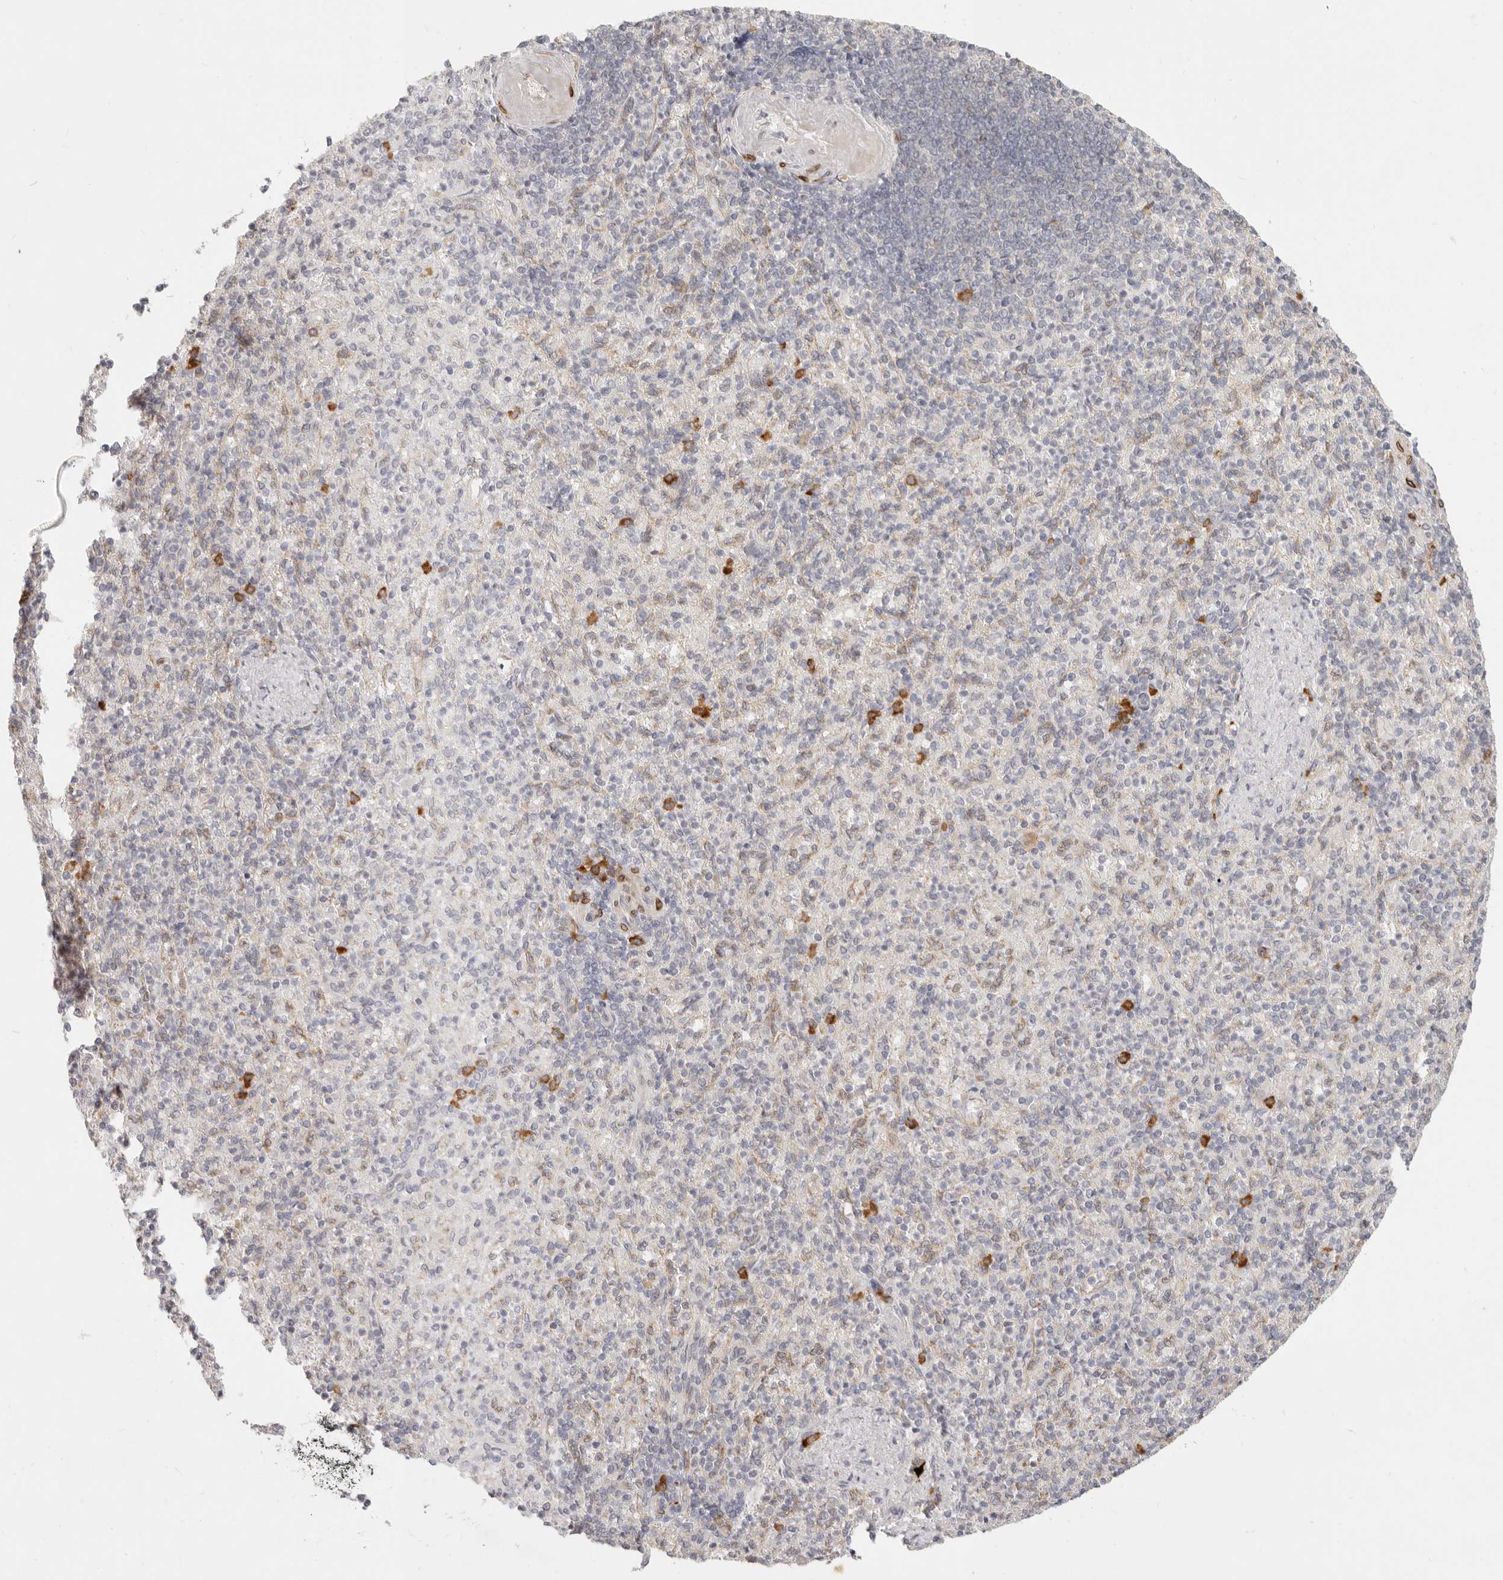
{"staining": {"intensity": "moderate", "quantity": "<25%", "location": "cytoplasmic/membranous"}, "tissue": "spleen", "cell_type": "Cells in red pulp", "image_type": "normal", "snomed": [{"axis": "morphology", "description": "Normal tissue, NOS"}, {"axis": "topography", "description": "Spleen"}], "caption": "Immunohistochemistry (DAB) staining of unremarkable spleen reveals moderate cytoplasmic/membranous protein expression in about <25% of cells in red pulp. The staining was performed using DAB, with brown indicating positive protein expression. Nuclei are stained blue with hematoxylin.", "gene": "PABPC4", "patient": {"sex": "female", "age": 74}}